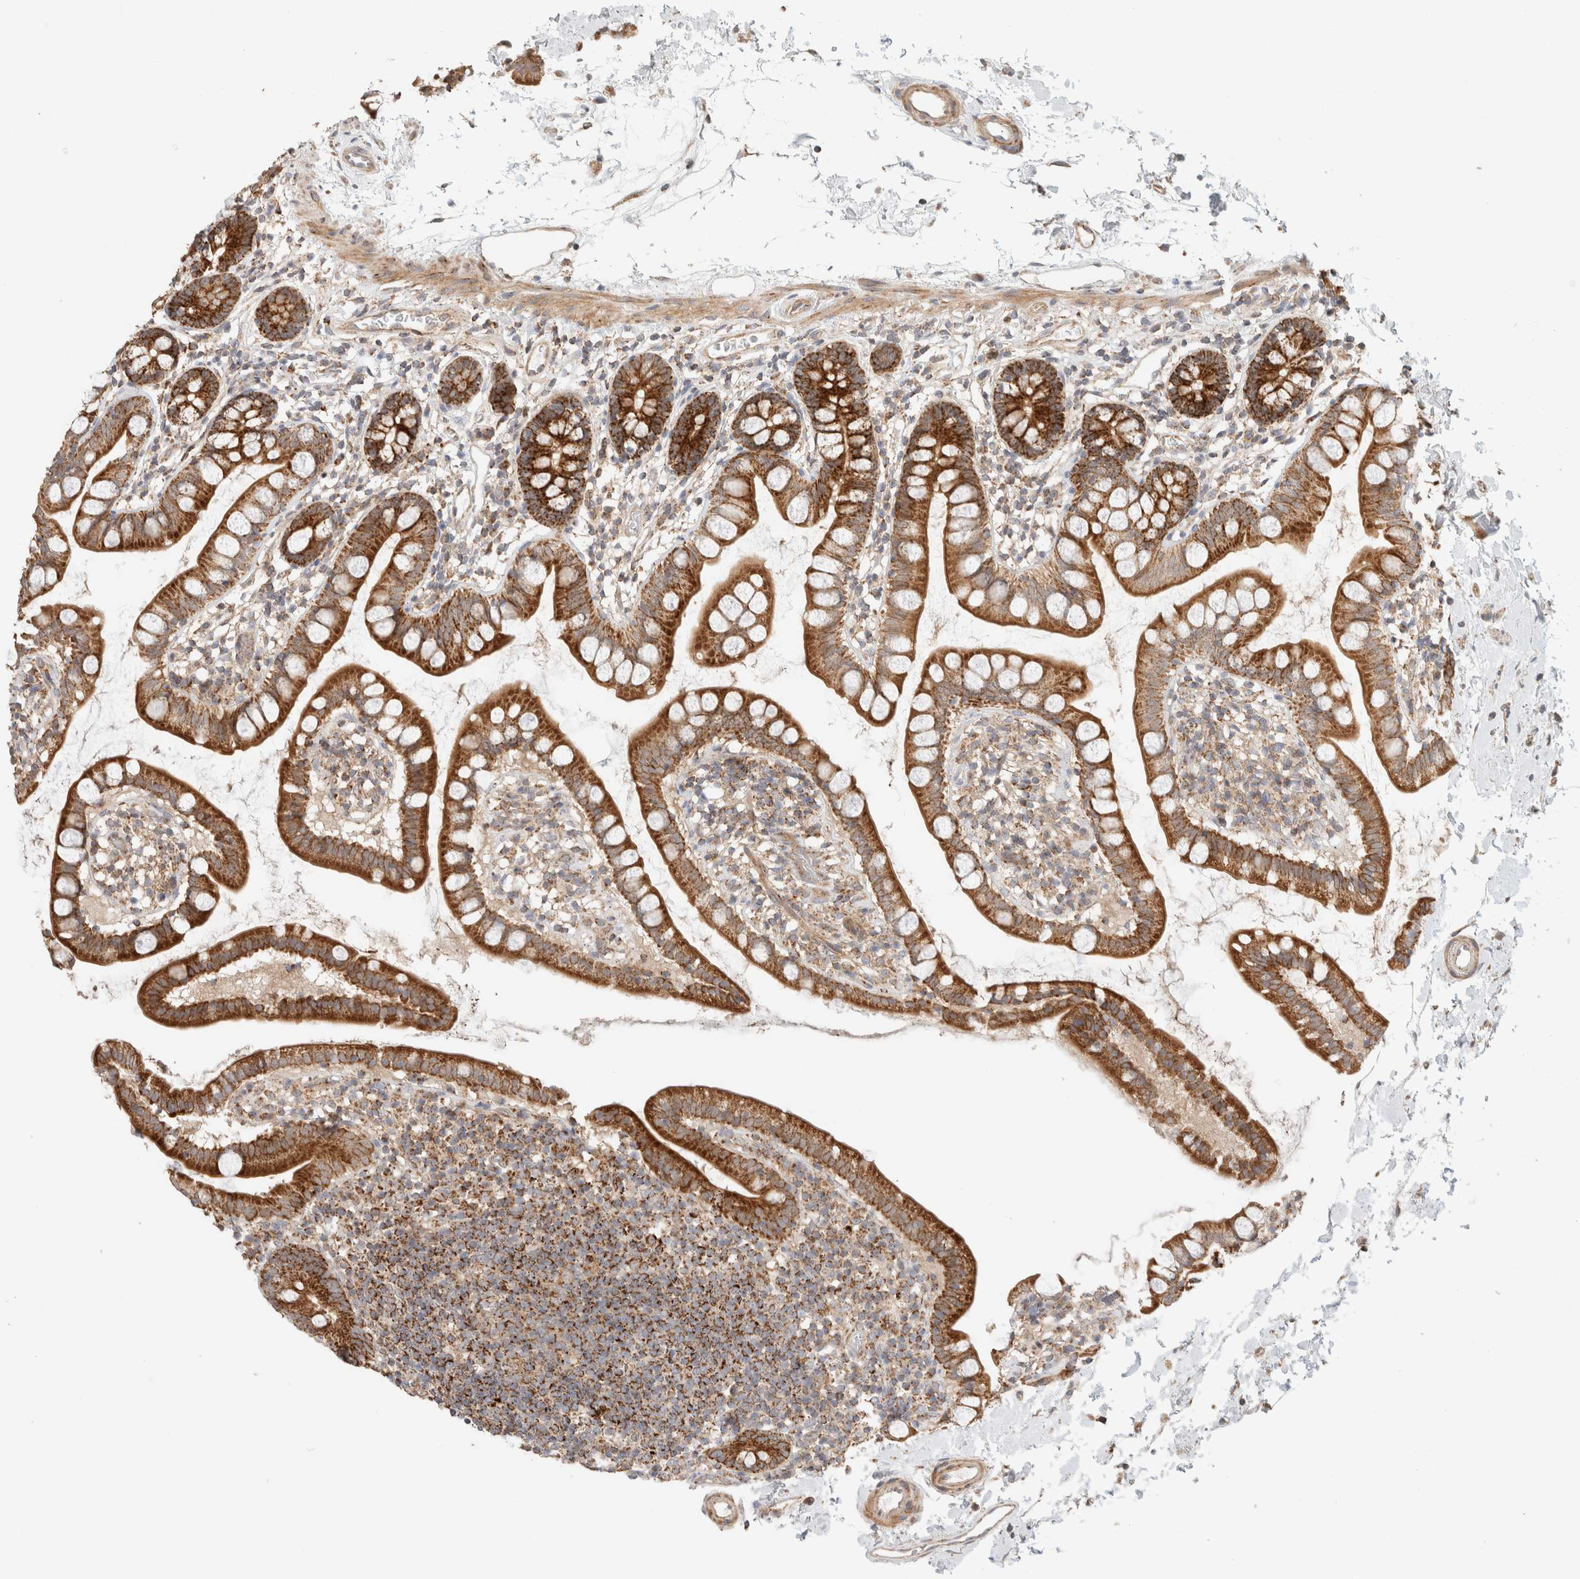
{"staining": {"intensity": "strong", "quantity": ">75%", "location": "cytoplasmic/membranous"}, "tissue": "small intestine", "cell_type": "Glandular cells", "image_type": "normal", "snomed": [{"axis": "morphology", "description": "Normal tissue, NOS"}, {"axis": "topography", "description": "Small intestine"}], "caption": "The immunohistochemical stain shows strong cytoplasmic/membranous expression in glandular cells of normal small intestine. The staining was performed using DAB (3,3'-diaminobenzidine) to visualize the protein expression in brown, while the nuclei were stained in blue with hematoxylin (Magnification: 20x).", "gene": "MRM3", "patient": {"sex": "female", "age": 84}}